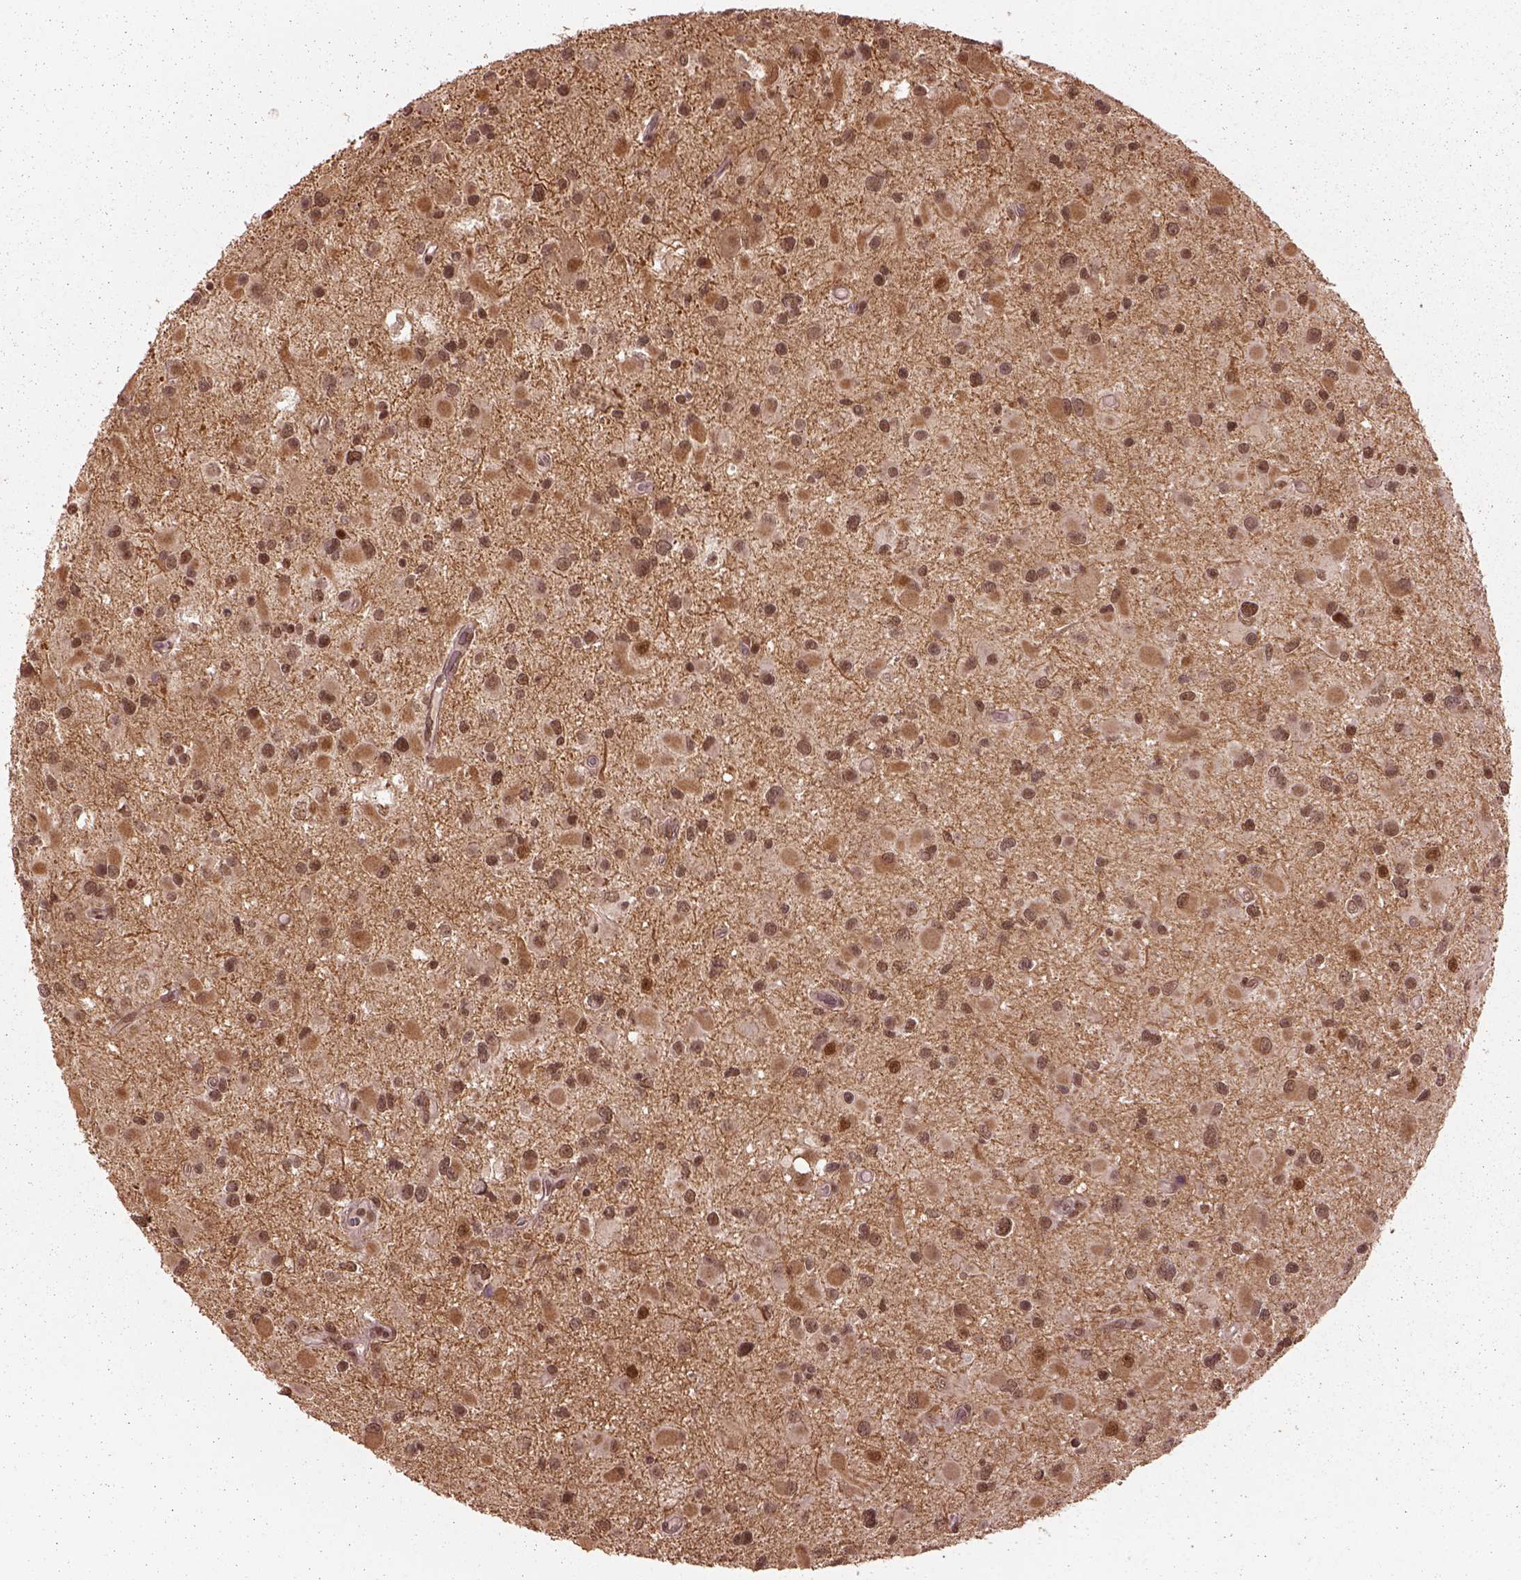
{"staining": {"intensity": "moderate", "quantity": ">75%", "location": "nuclear"}, "tissue": "glioma", "cell_type": "Tumor cells", "image_type": "cancer", "snomed": [{"axis": "morphology", "description": "Glioma, malignant, Low grade"}, {"axis": "topography", "description": "Brain"}], "caption": "Glioma stained with a protein marker reveals moderate staining in tumor cells.", "gene": "BRD9", "patient": {"sex": "female", "age": 32}}